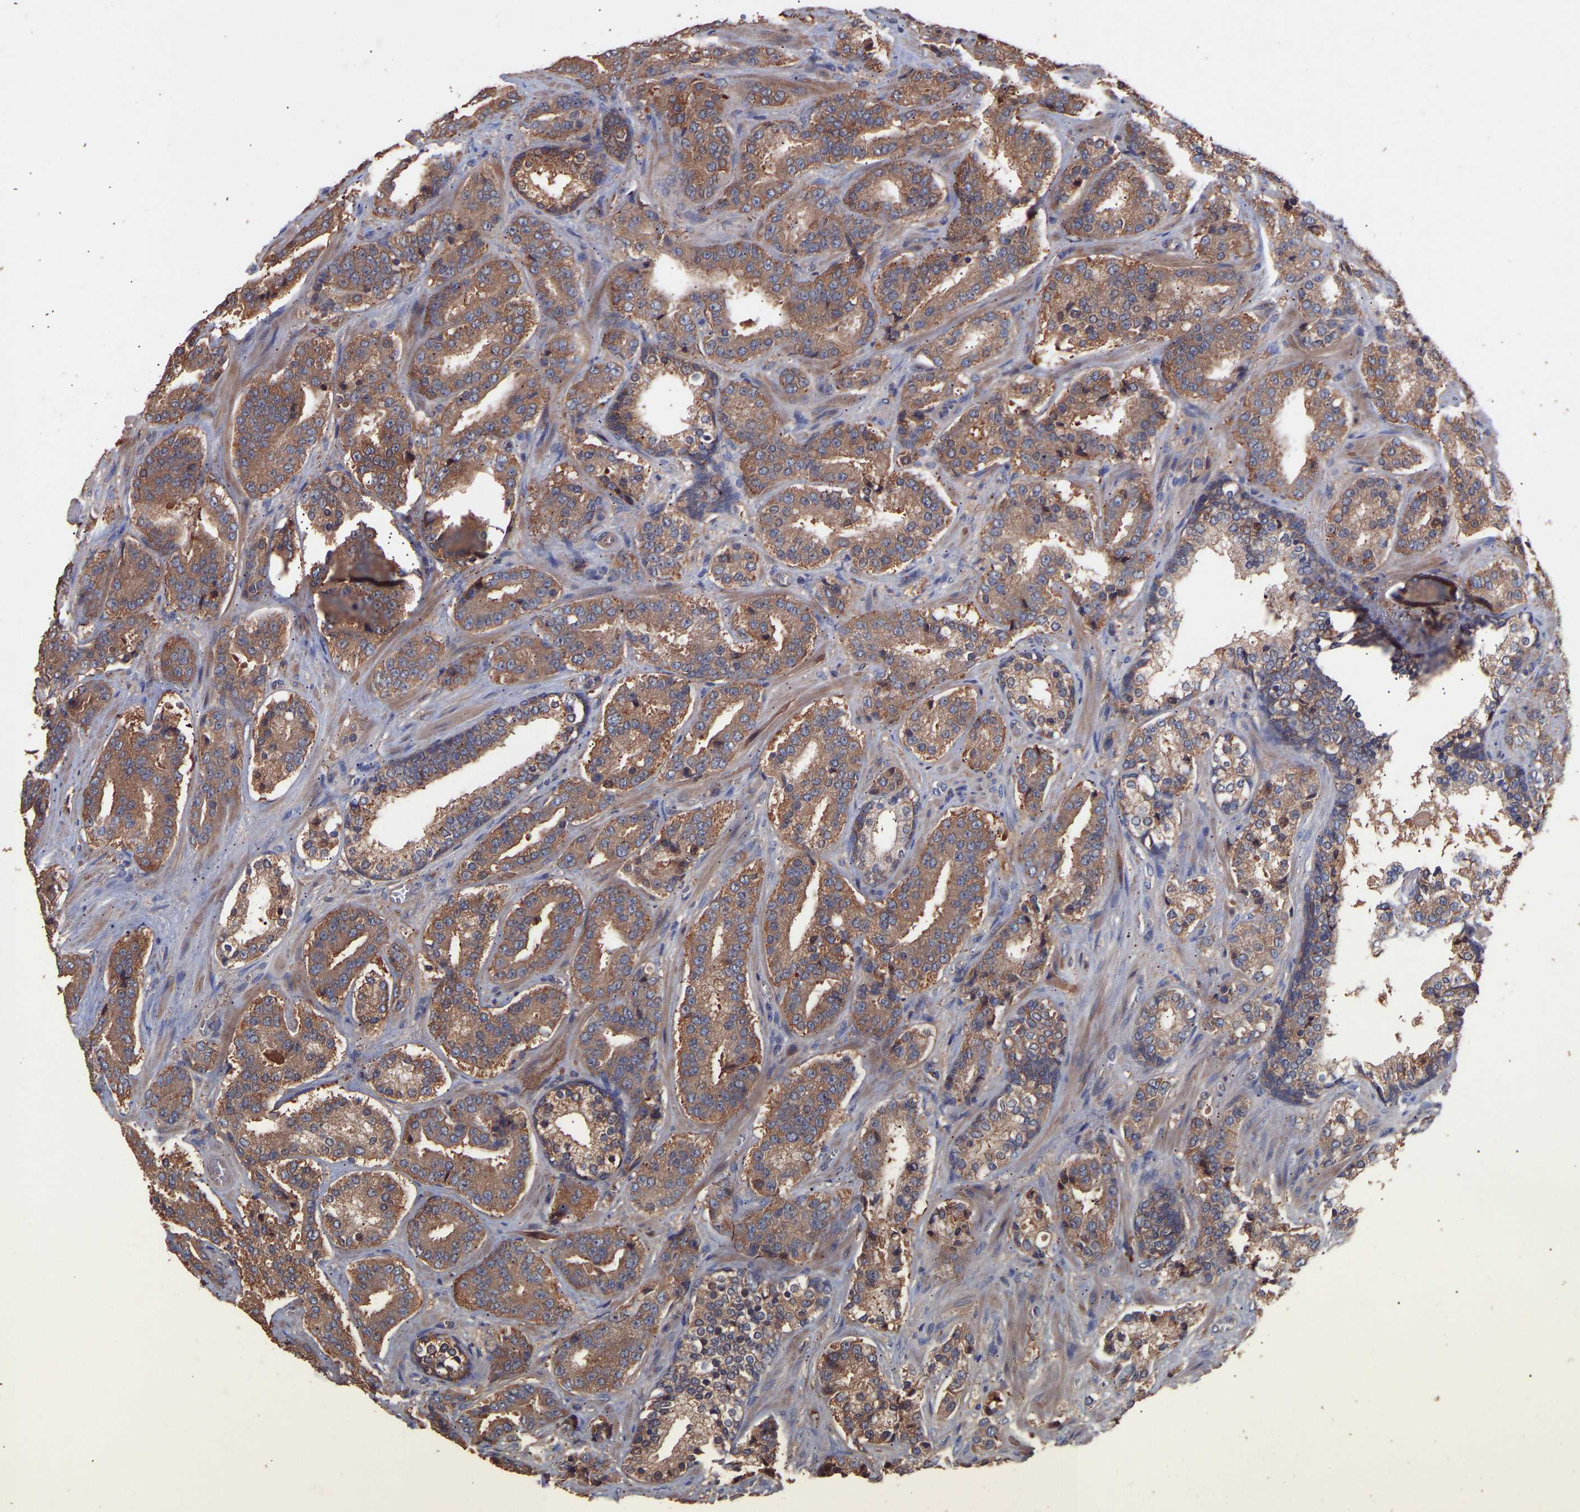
{"staining": {"intensity": "moderate", "quantity": ">75%", "location": "cytoplasmic/membranous"}, "tissue": "prostate cancer", "cell_type": "Tumor cells", "image_type": "cancer", "snomed": [{"axis": "morphology", "description": "Adenocarcinoma, High grade"}, {"axis": "topography", "description": "Prostate"}], "caption": "This is a photomicrograph of immunohistochemistry staining of prostate cancer (adenocarcinoma (high-grade)), which shows moderate staining in the cytoplasmic/membranous of tumor cells.", "gene": "TMEM268", "patient": {"sex": "male", "age": 60}}